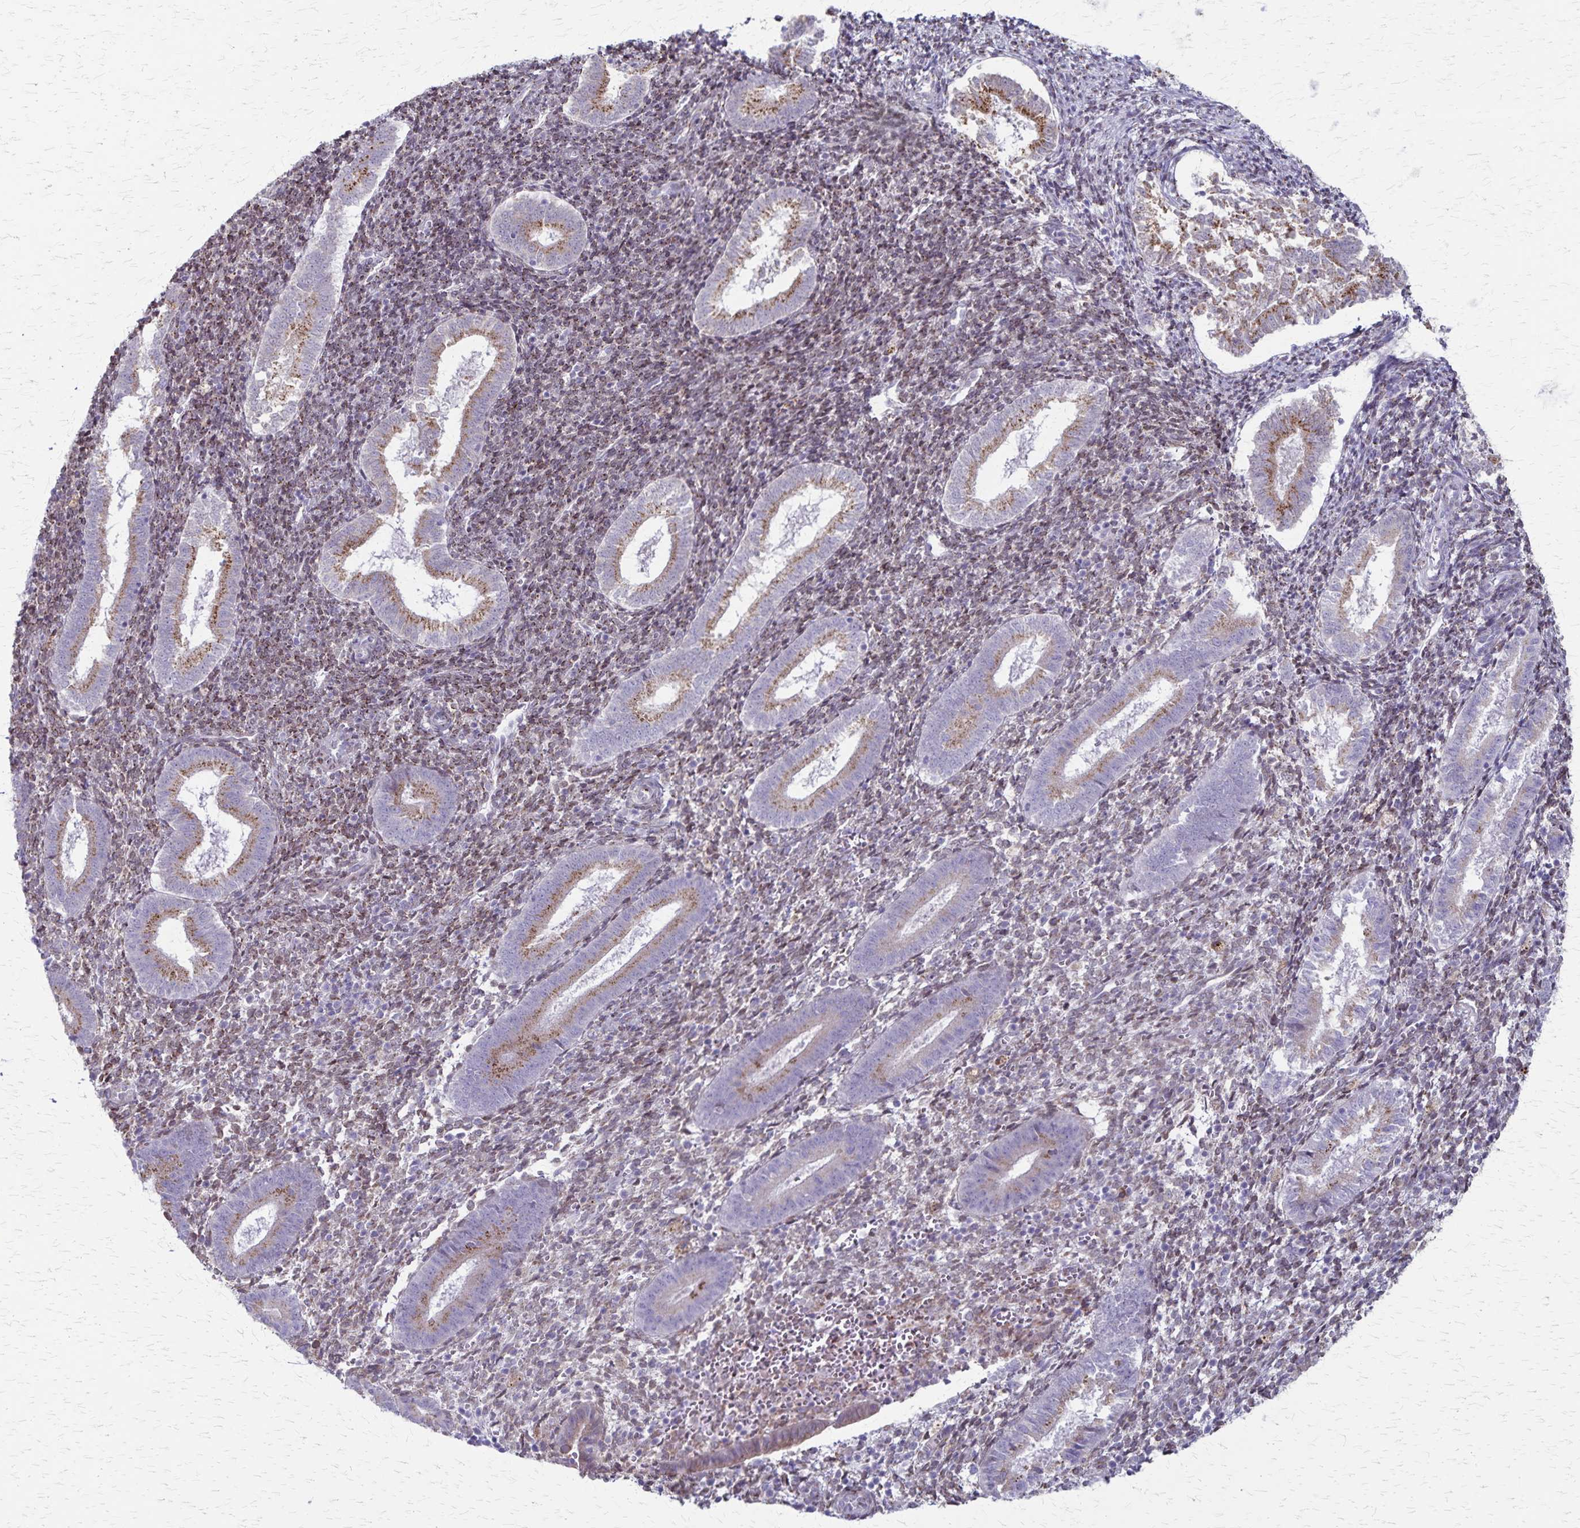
{"staining": {"intensity": "moderate", "quantity": "25%-75%", "location": "cytoplasmic/membranous"}, "tissue": "endometrium", "cell_type": "Cells in endometrial stroma", "image_type": "normal", "snomed": [{"axis": "morphology", "description": "Normal tissue, NOS"}, {"axis": "topography", "description": "Endometrium"}], "caption": "A brown stain highlights moderate cytoplasmic/membranous expression of a protein in cells in endometrial stroma of unremarkable endometrium. (DAB (3,3'-diaminobenzidine) IHC, brown staining for protein, blue staining for nuclei).", "gene": "MCFD2", "patient": {"sex": "female", "age": 25}}